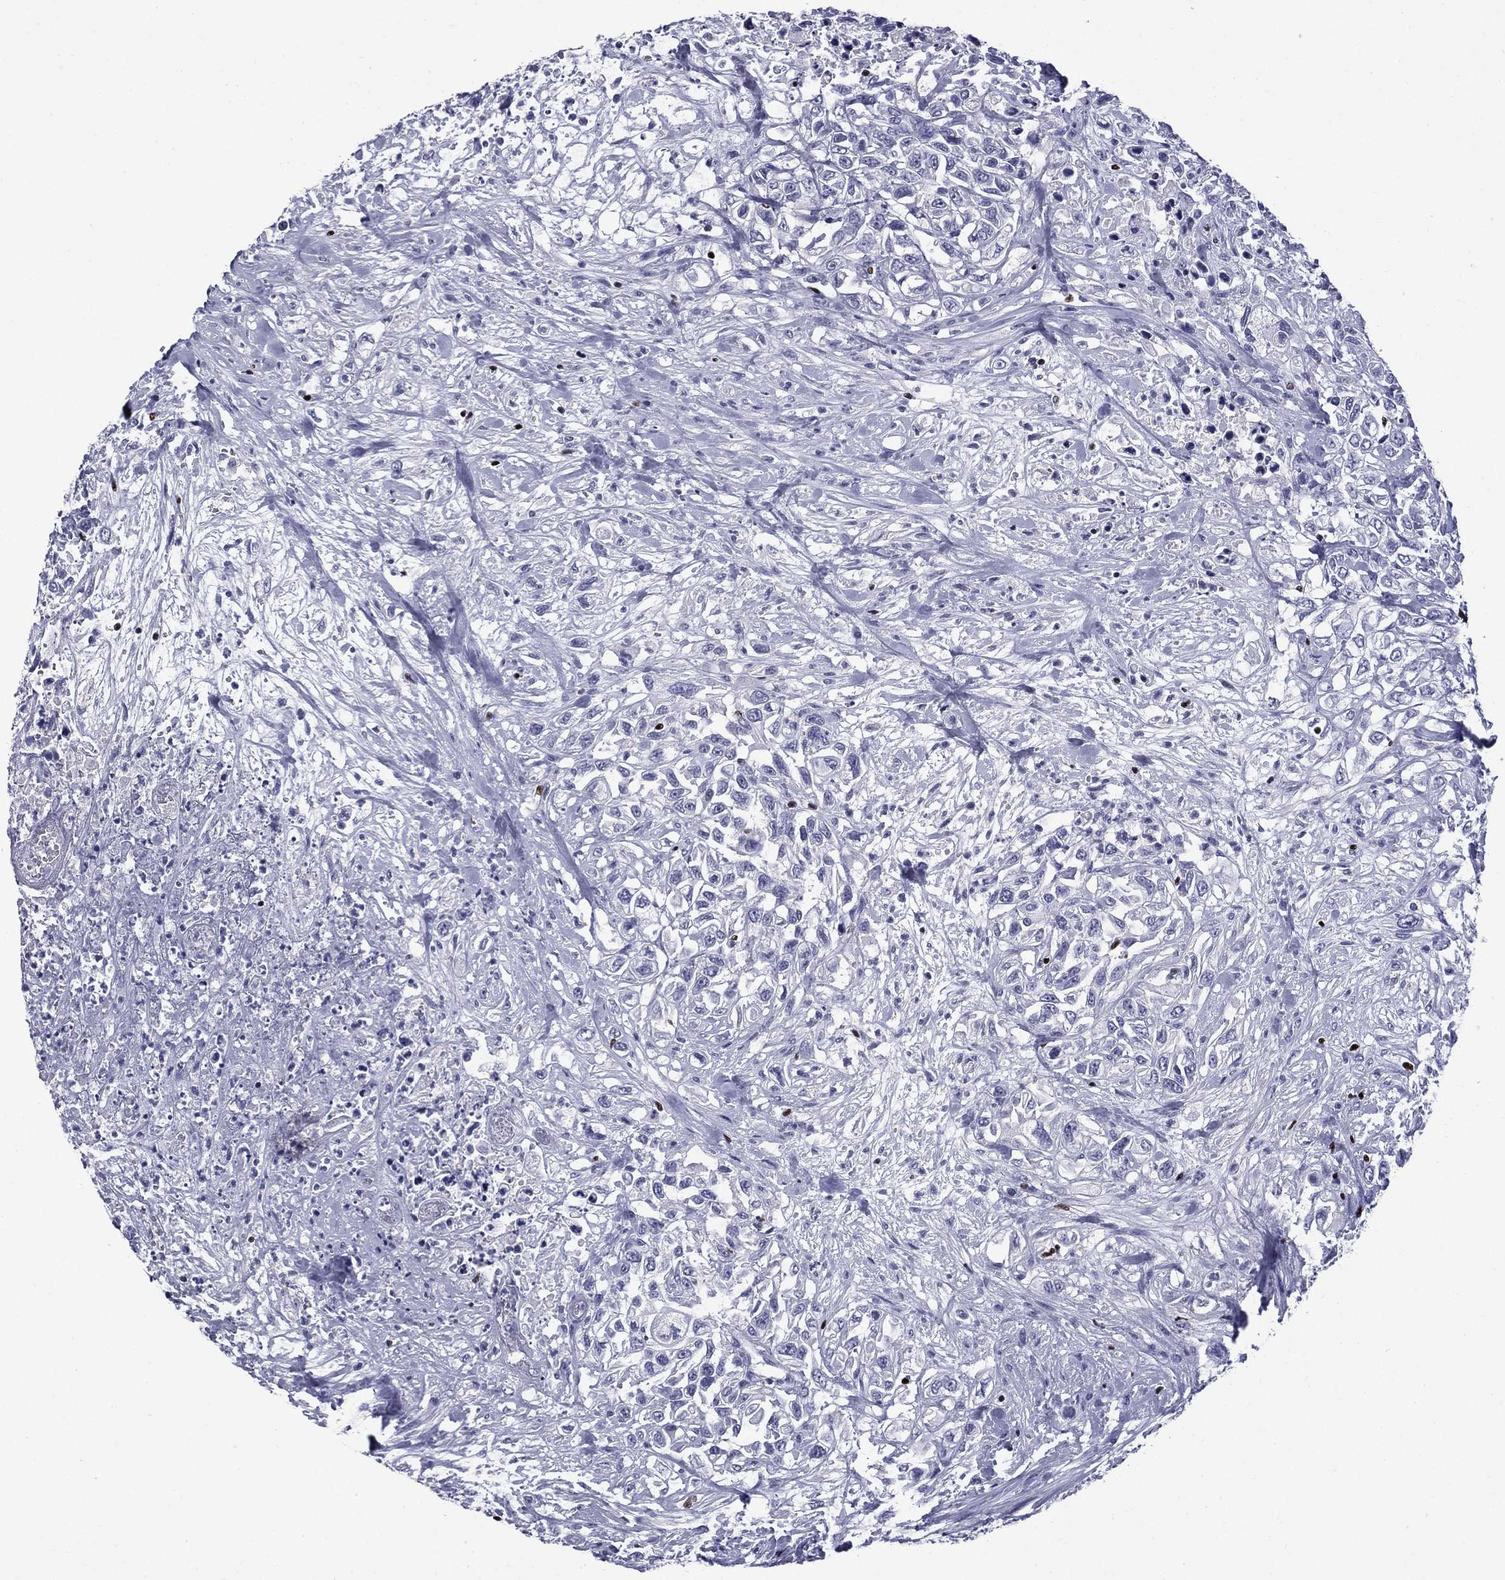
{"staining": {"intensity": "negative", "quantity": "none", "location": "none"}, "tissue": "urothelial cancer", "cell_type": "Tumor cells", "image_type": "cancer", "snomed": [{"axis": "morphology", "description": "Urothelial carcinoma, High grade"}, {"axis": "topography", "description": "Urinary bladder"}], "caption": "Protein analysis of urothelial carcinoma (high-grade) exhibits no significant positivity in tumor cells. The staining was performed using DAB to visualize the protein expression in brown, while the nuclei were stained in blue with hematoxylin (Magnification: 20x).", "gene": "IKZF3", "patient": {"sex": "female", "age": 56}}